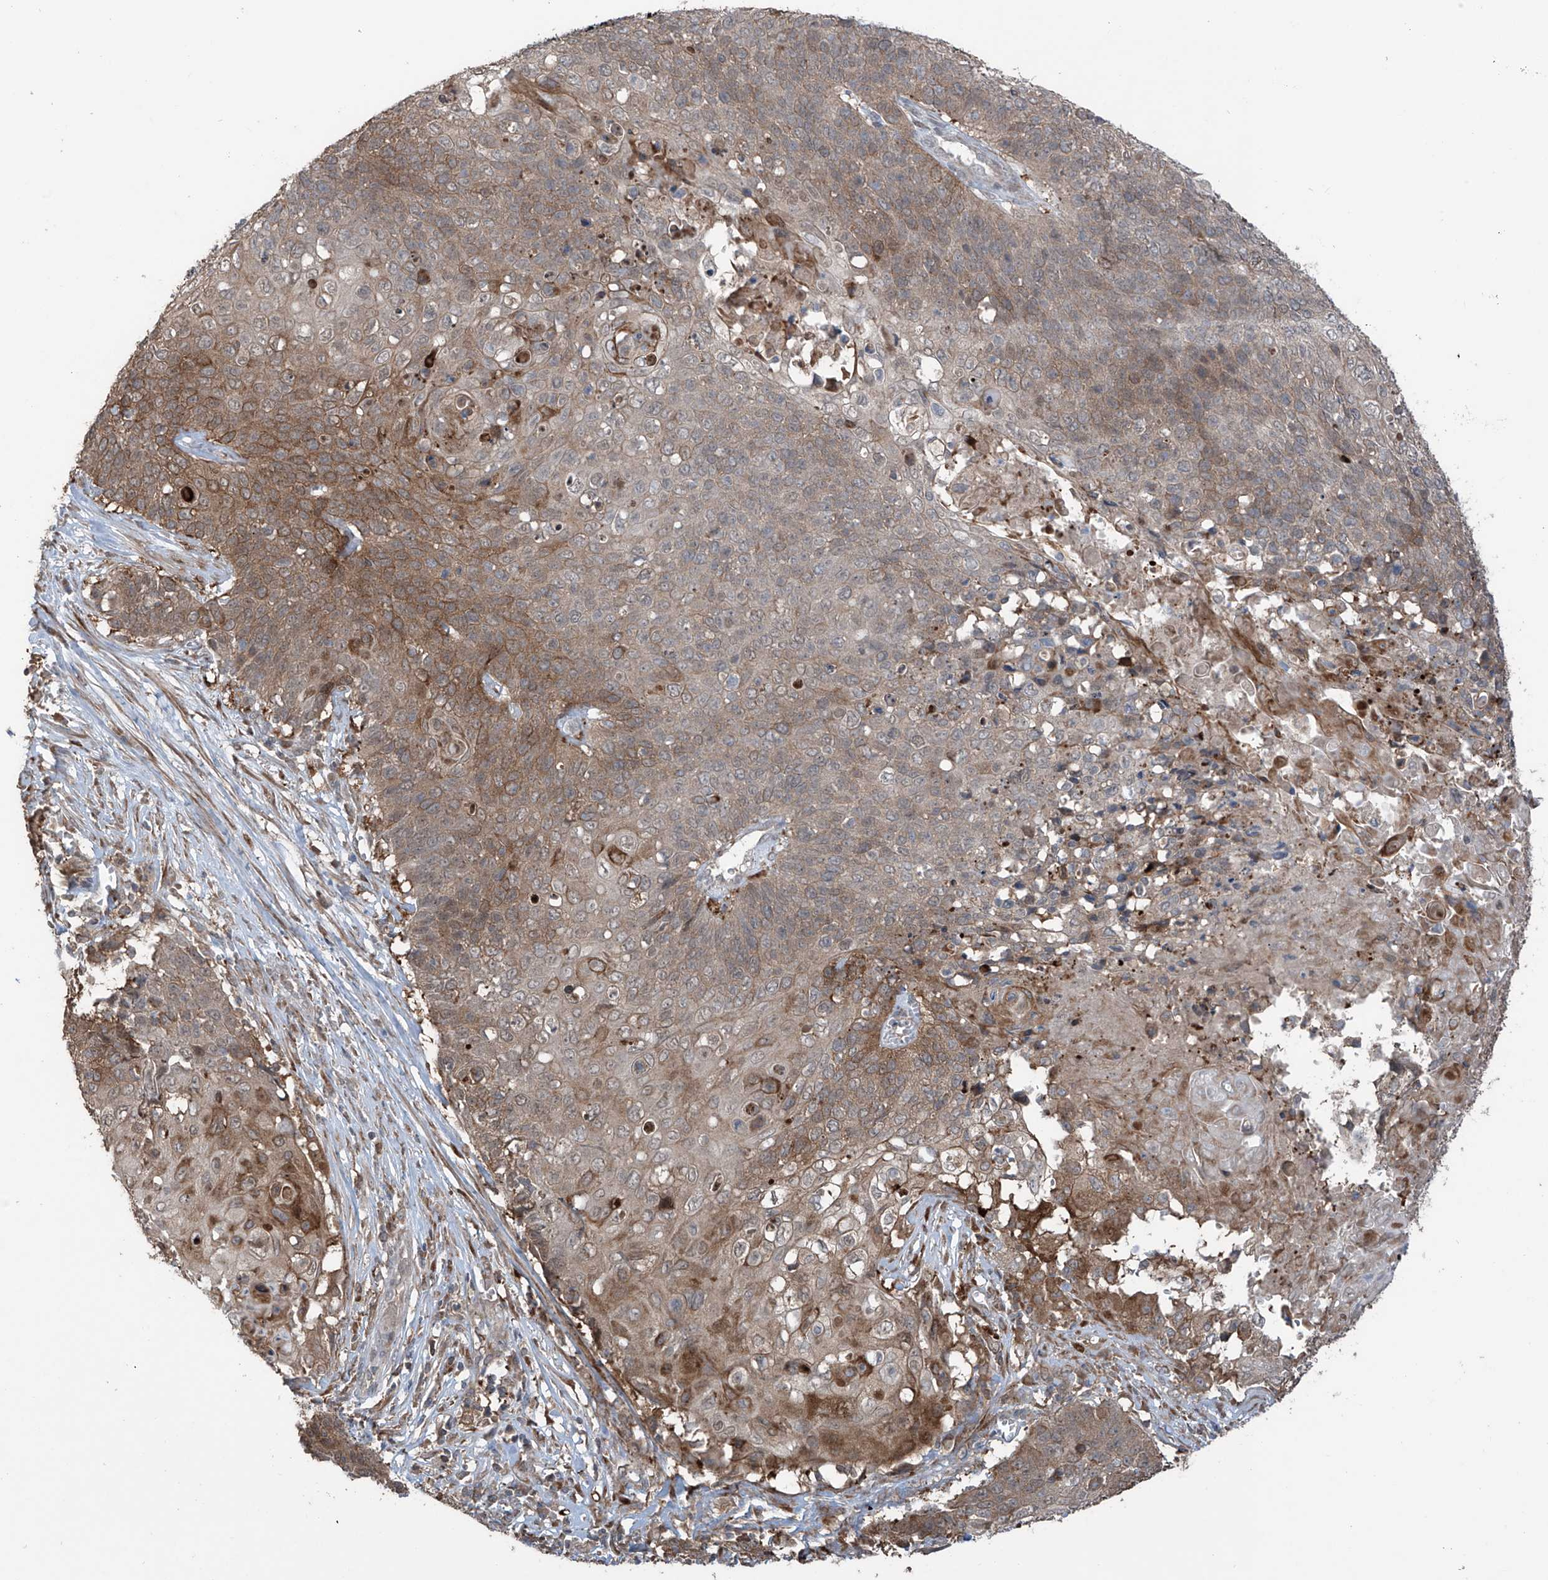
{"staining": {"intensity": "moderate", "quantity": ">75%", "location": "cytoplasmic/membranous"}, "tissue": "cervical cancer", "cell_type": "Tumor cells", "image_type": "cancer", "snomed": [{"axis": "morphology", "description": "Squamous cell carcinoma, NOS"}, {"axis": "topography", "description": "Cervix"}], "caption": "About >75% of tumor cells in cervical cancer (squamous cell carcinoma) show moderate cytoplasmic/membranous protein staining as visualized by brown immunohistochemical staining.", "gene": "SAMD3", "patient": {"sex": "female", "age": 39}}